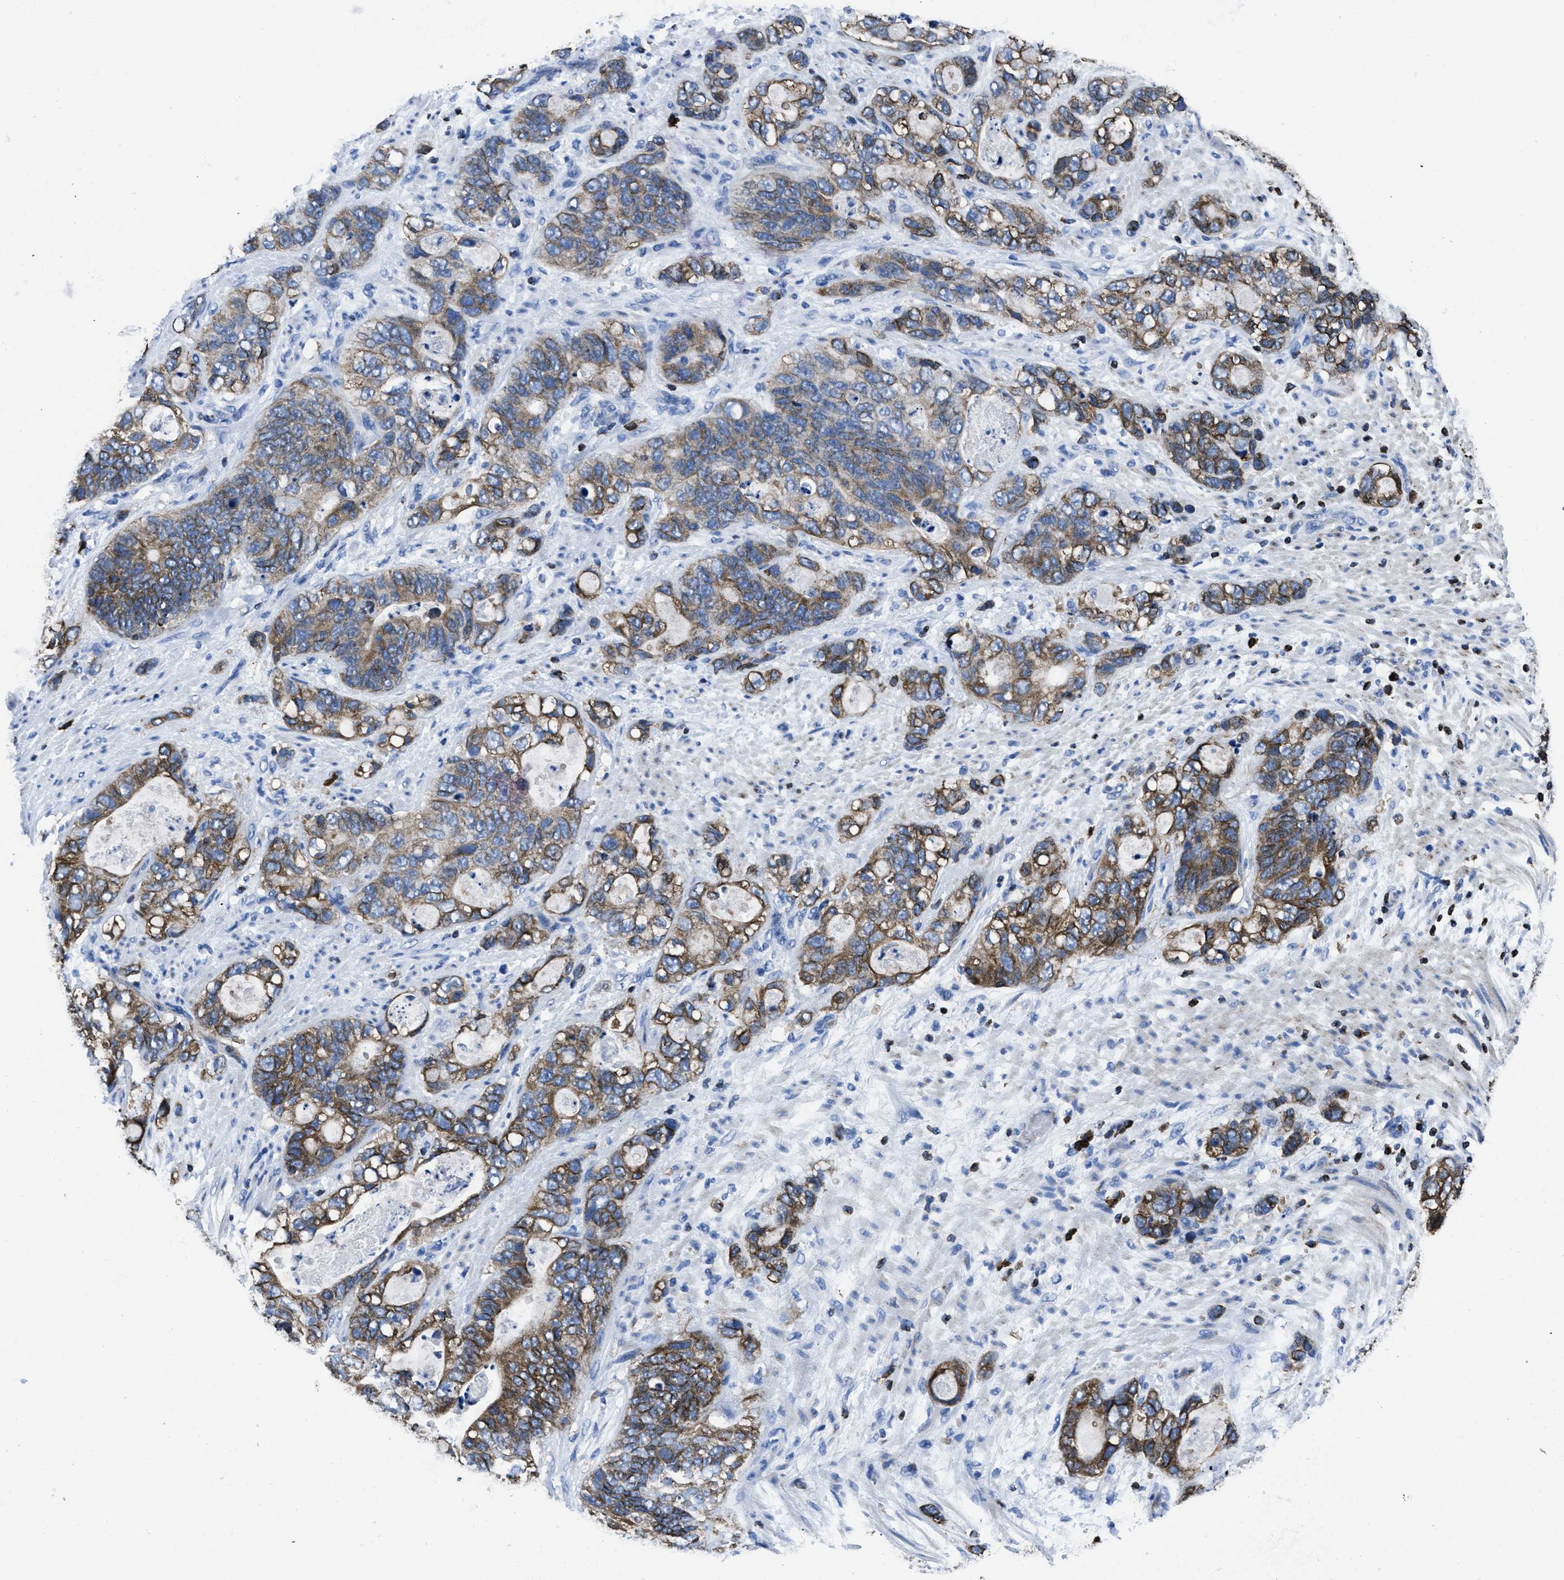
{"staining": {"intensity": "strong", "quantity": "25%-75%", "location": "cytoplasmic/membranous"}, "tissue": "stomach cancer", "cell_type": "Tumor cells", "image_type": "cancer", "snomed": [{"axis": "morphology", "description": "Normal tissue, NOS"}, {"axis": "morphology", "description": "Adenocarcinoma, NOS"}, {"axis": "topography", "description": "Stomach"}], "caption": "High-power microscopy captured an immunohistochemistry image of stomach cancer (adenocarcinoma), revealing strong cytoplasmic/membranous expression in approximately 25%-75% of tumor cells. The protein is stained brown, and the nuclei are stained in blue (DAB (3,3'-diaminobenzidine) IHC with brightfield microscopy, high magnification).", "gene": "ITGA3", "patient": {"sex": "female", "age": 89}}